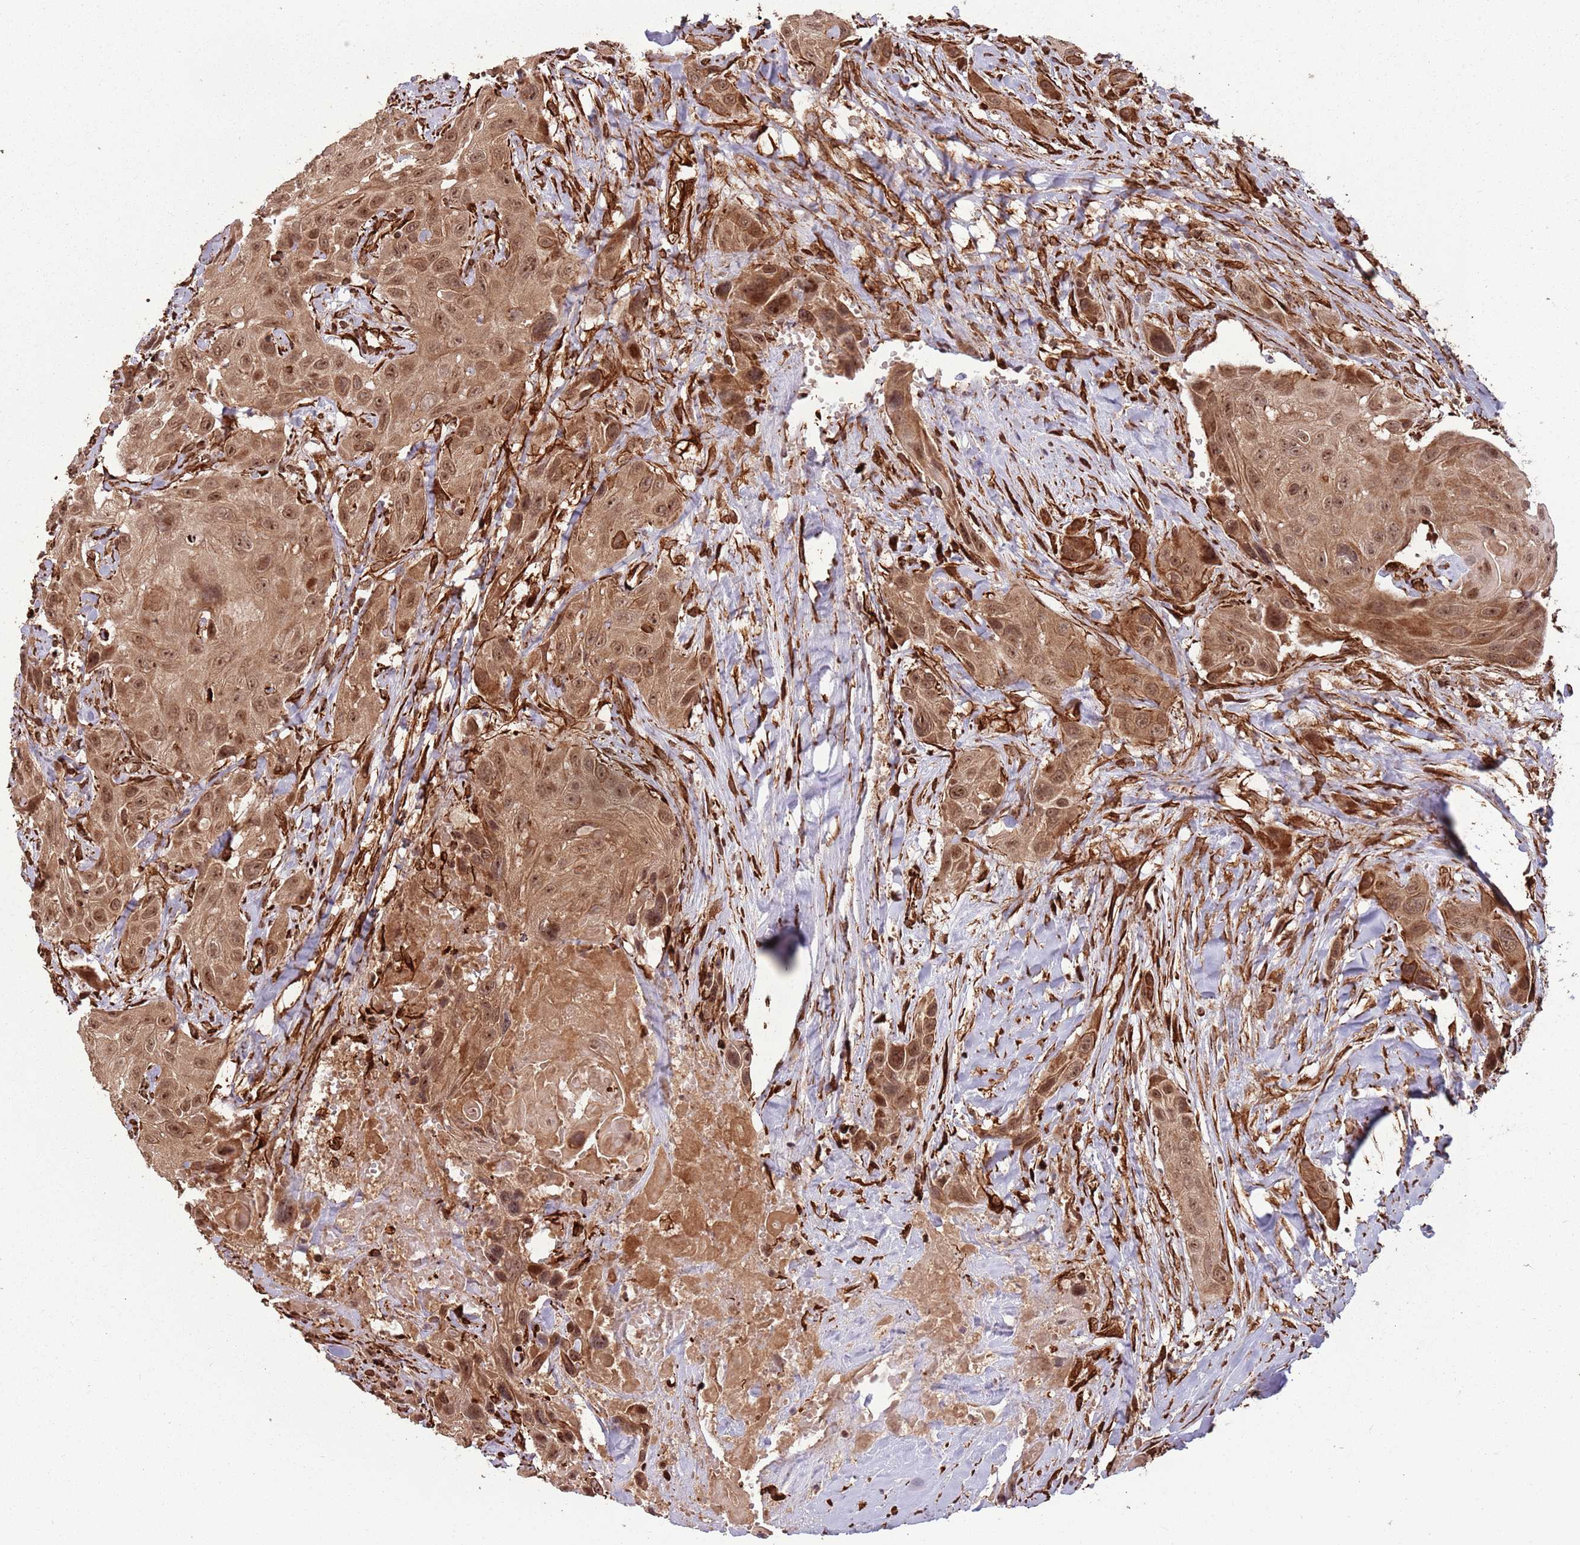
{"staining": {"intensity": "moderate", "quantity": ">75%", "location": "cytoplasmic/membranous,nuclear"}, "tissue": "head and neck cancer", "cell_type": "Tumor cells", "image_type": "cancer", "snomed": [{"axis": "morphology", "description": "Squamous cell carcinoma, NOS"}, {"axis": "topography", "description": "Head-Neck"}], "caption": "A high-resolution image shows immunohistochemistry (IHC) staining of squamous cell carcinoma (head and neck), which reveals moderate cytoplasmic/membranous and nuclear positivity in approximately >75% of tumor cells.", "gene": "ADAMTS3", "patient": {"sex": "male", "age": 81}}